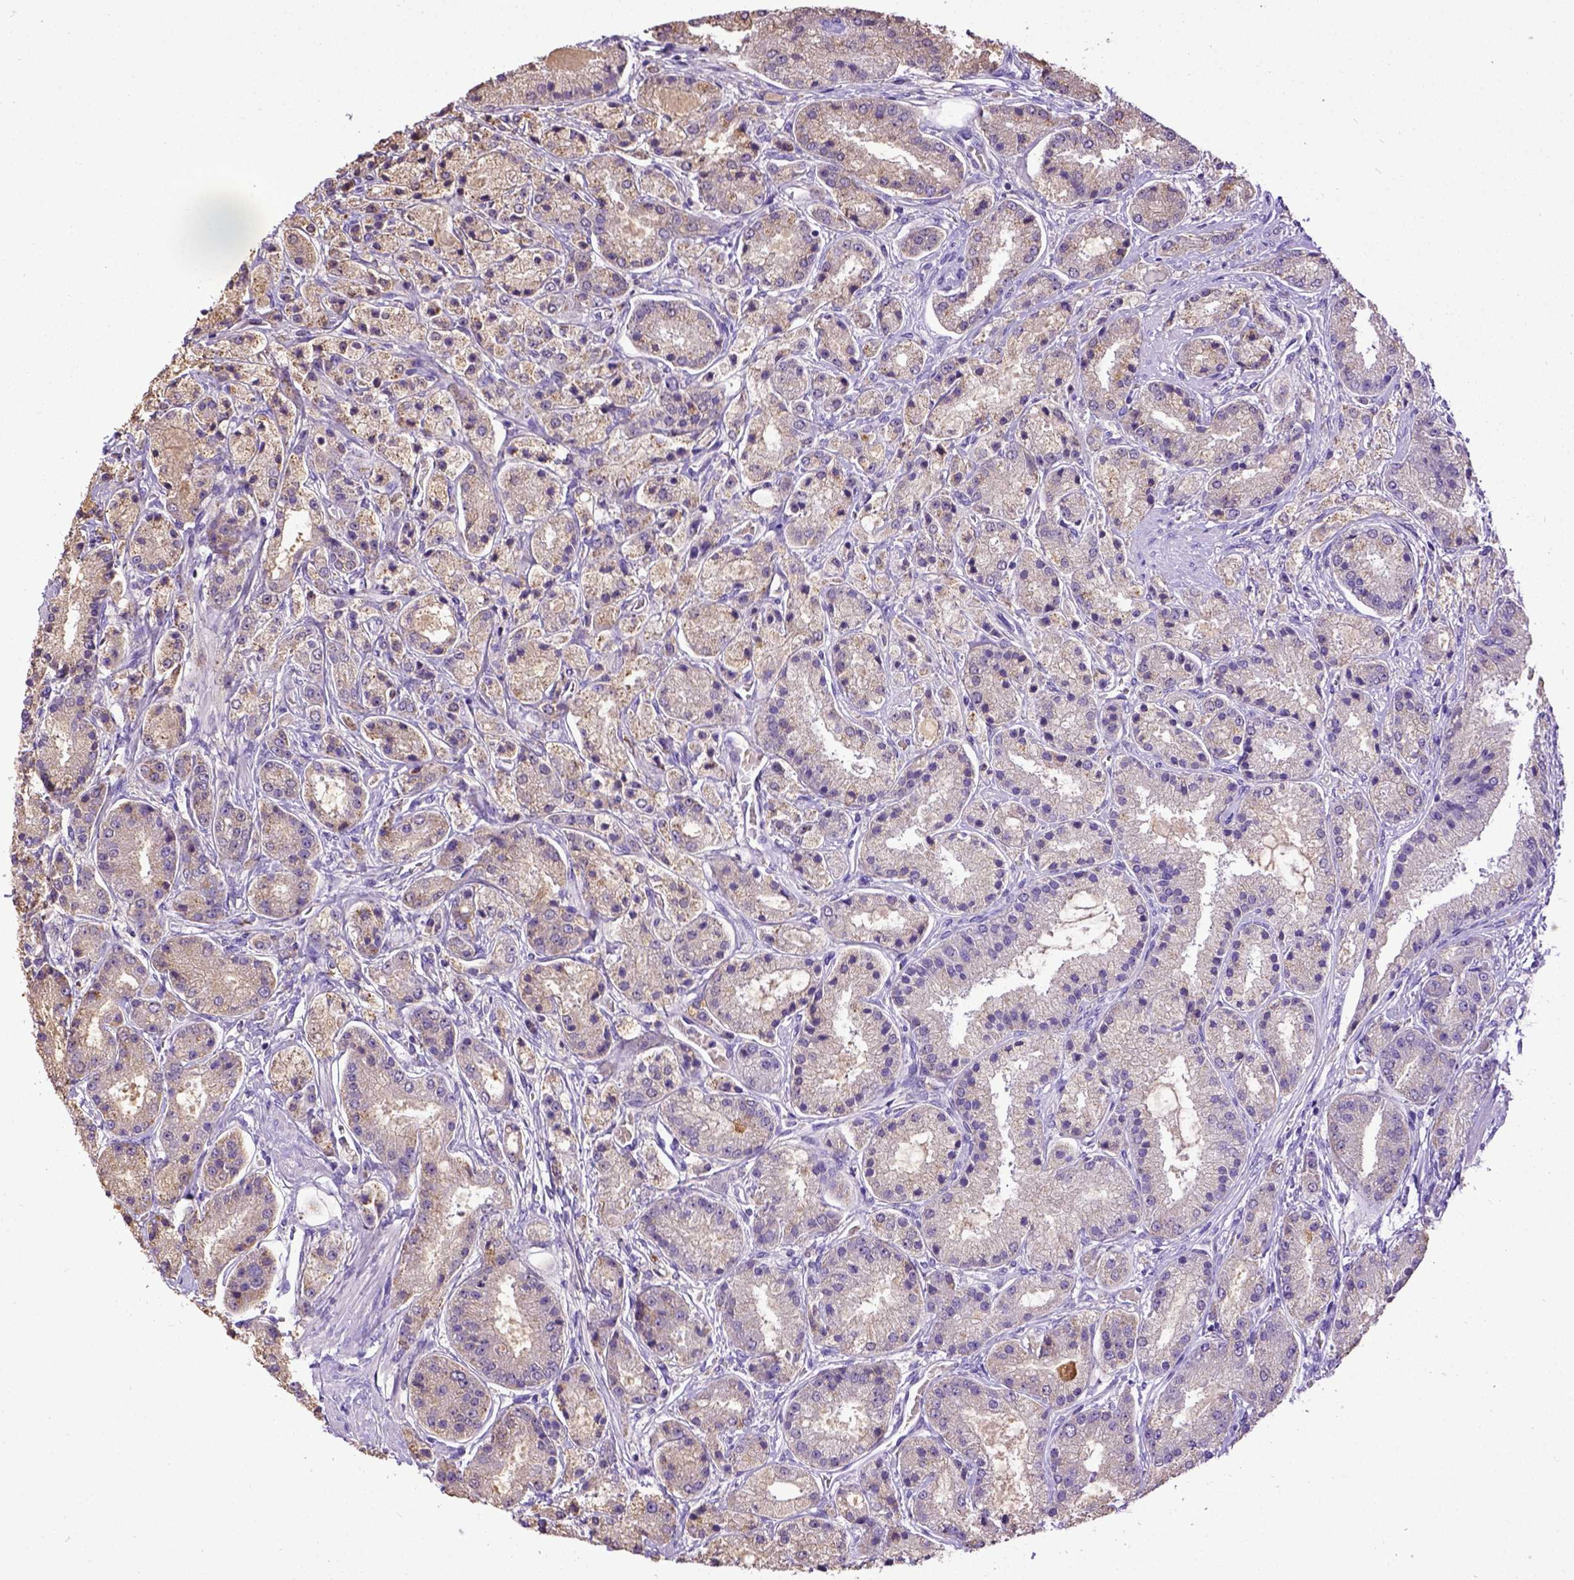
{"staining": {"intensity": "weak", "quantity": "25%-75%", "location": "cytoplasmic/membranous"}, "tissue": "prostate cancer", "cell_type": "Tumor cells", "image_type": "cancer", "snomed": [{"axis": "morphology", "description": "Adenocarcinoma, High grade"}, {"axis": "topography", "description": "Prostate"}], "caption": "Weak cytoplasmic/membranous staining for a protein is appreciated in about 25%-75% of tumor cells of prostate high-grade adenocarcinoma using immunohistochemistry.", "gene": "SPEF1", "patient": {"sex": "male", "age": 67}}